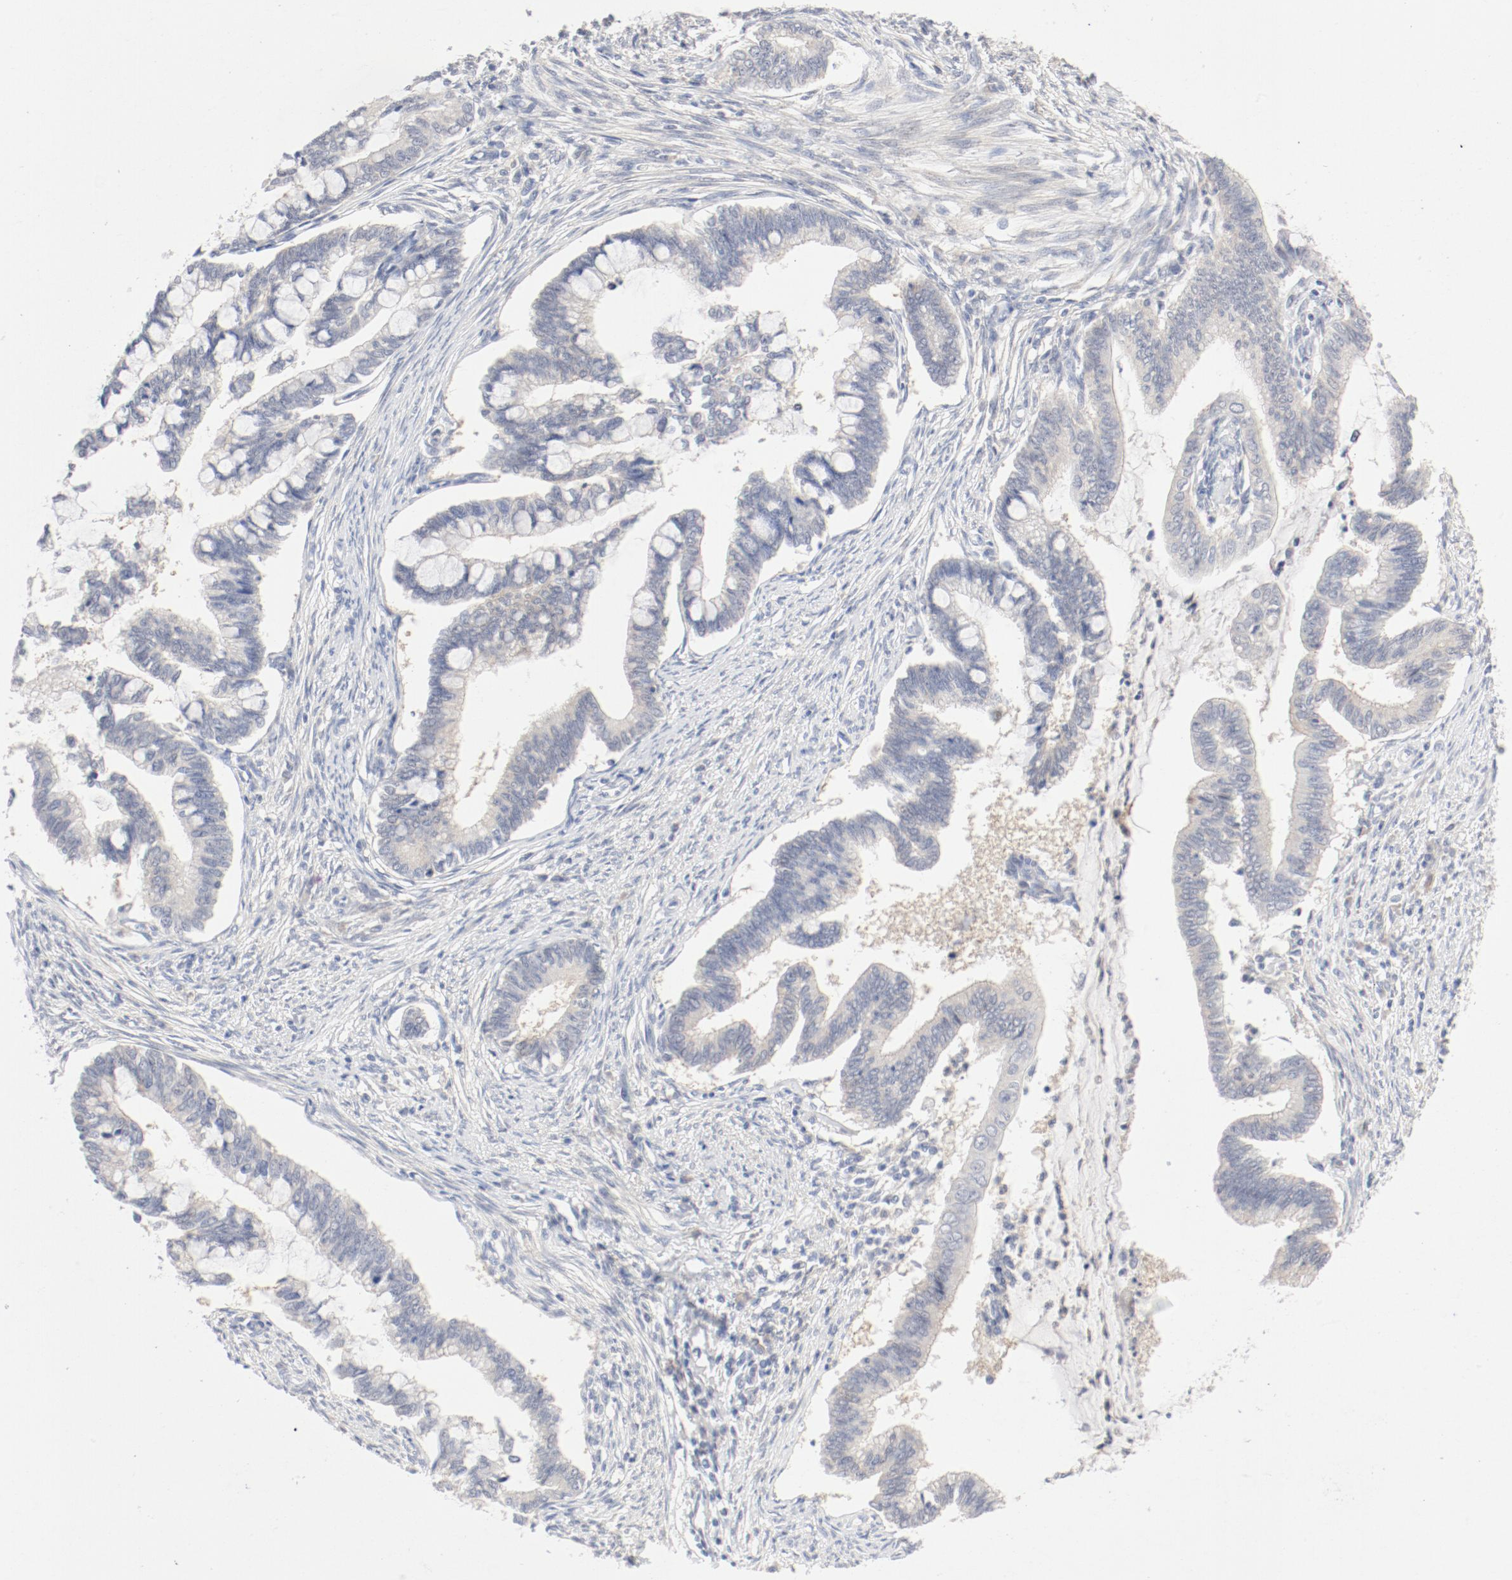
{"staining": {"intensity": "weak", "quantity": "25%-75%", "location": "cytoplasmic/membranous"}, "tissue": "cervical cancer", "cell_type": "Tumor cells", "image_type": "cancer", "snomed": [{"axis": "morphology", "description": "Adenocarcinoma, NOS"}, {"axis": "topography", "description": "Cervix"}], "caption": "The micrograph demonstrates staining of cervical adenocarcinoma, revealing weak cytoplasmic/membranous protein staining (brown color) within tumor cells.", "gene": "PGM1", "patient": {"sex": "female", "age": 36}}